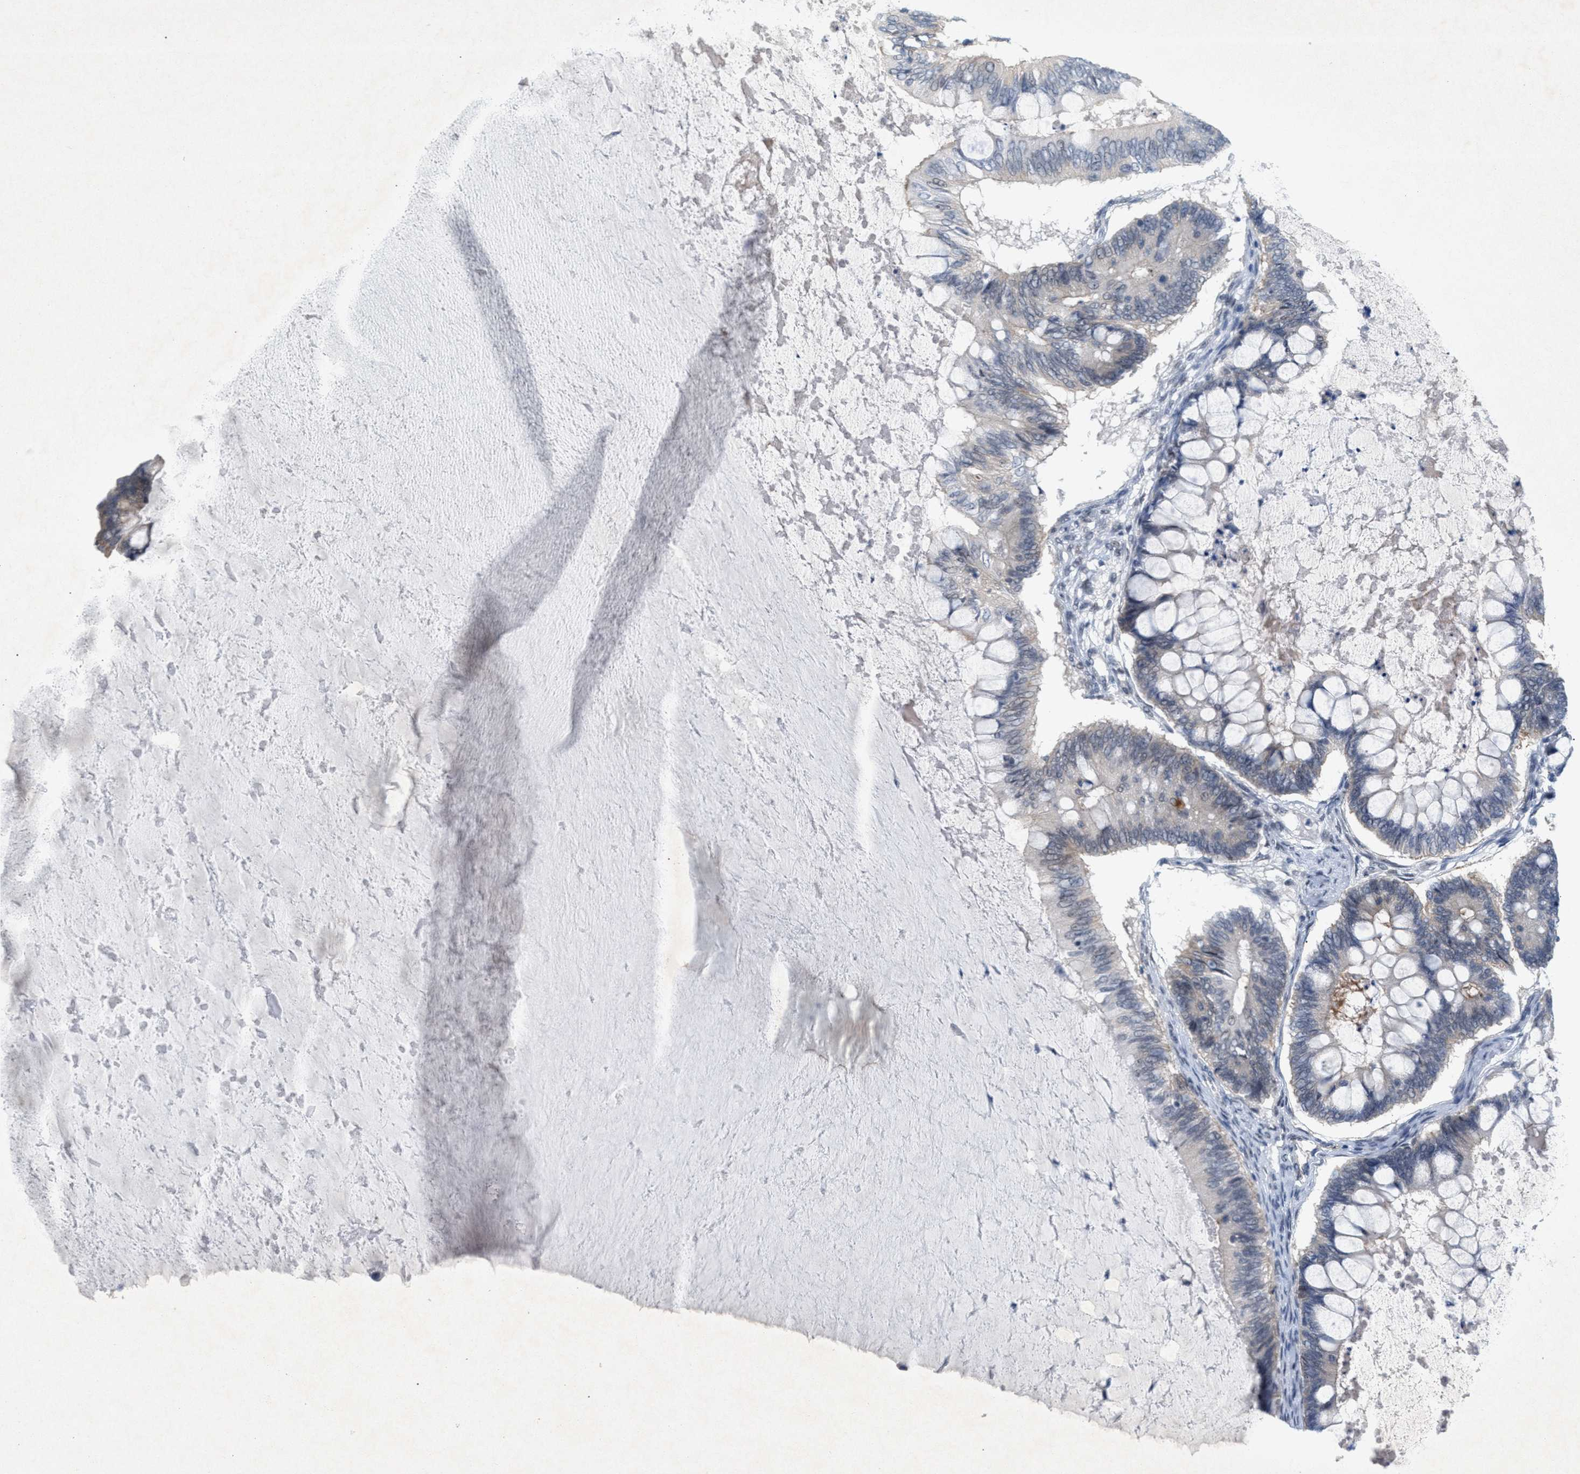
{"staining": {"intensity": "weak", "quantity": "<25%", "location": "cytoplasmic/membranous"}, "tissue": "ovarian cancer", "cell_type": "Tumor cells", "image_type": "cancer", "snomed": [{"axis": "morphology", "description": "Cystadenocarcinoma, mucinous, NOS"}, {"axis": "topography", "description": "Ovary"}], "caption": "Image shows no protein expression in tumor cells of mucinous cystadenocarcinoma (ovarian) tissue.", "gene": "WIPI2", "patient": {"sex": "female", "age": 61}}